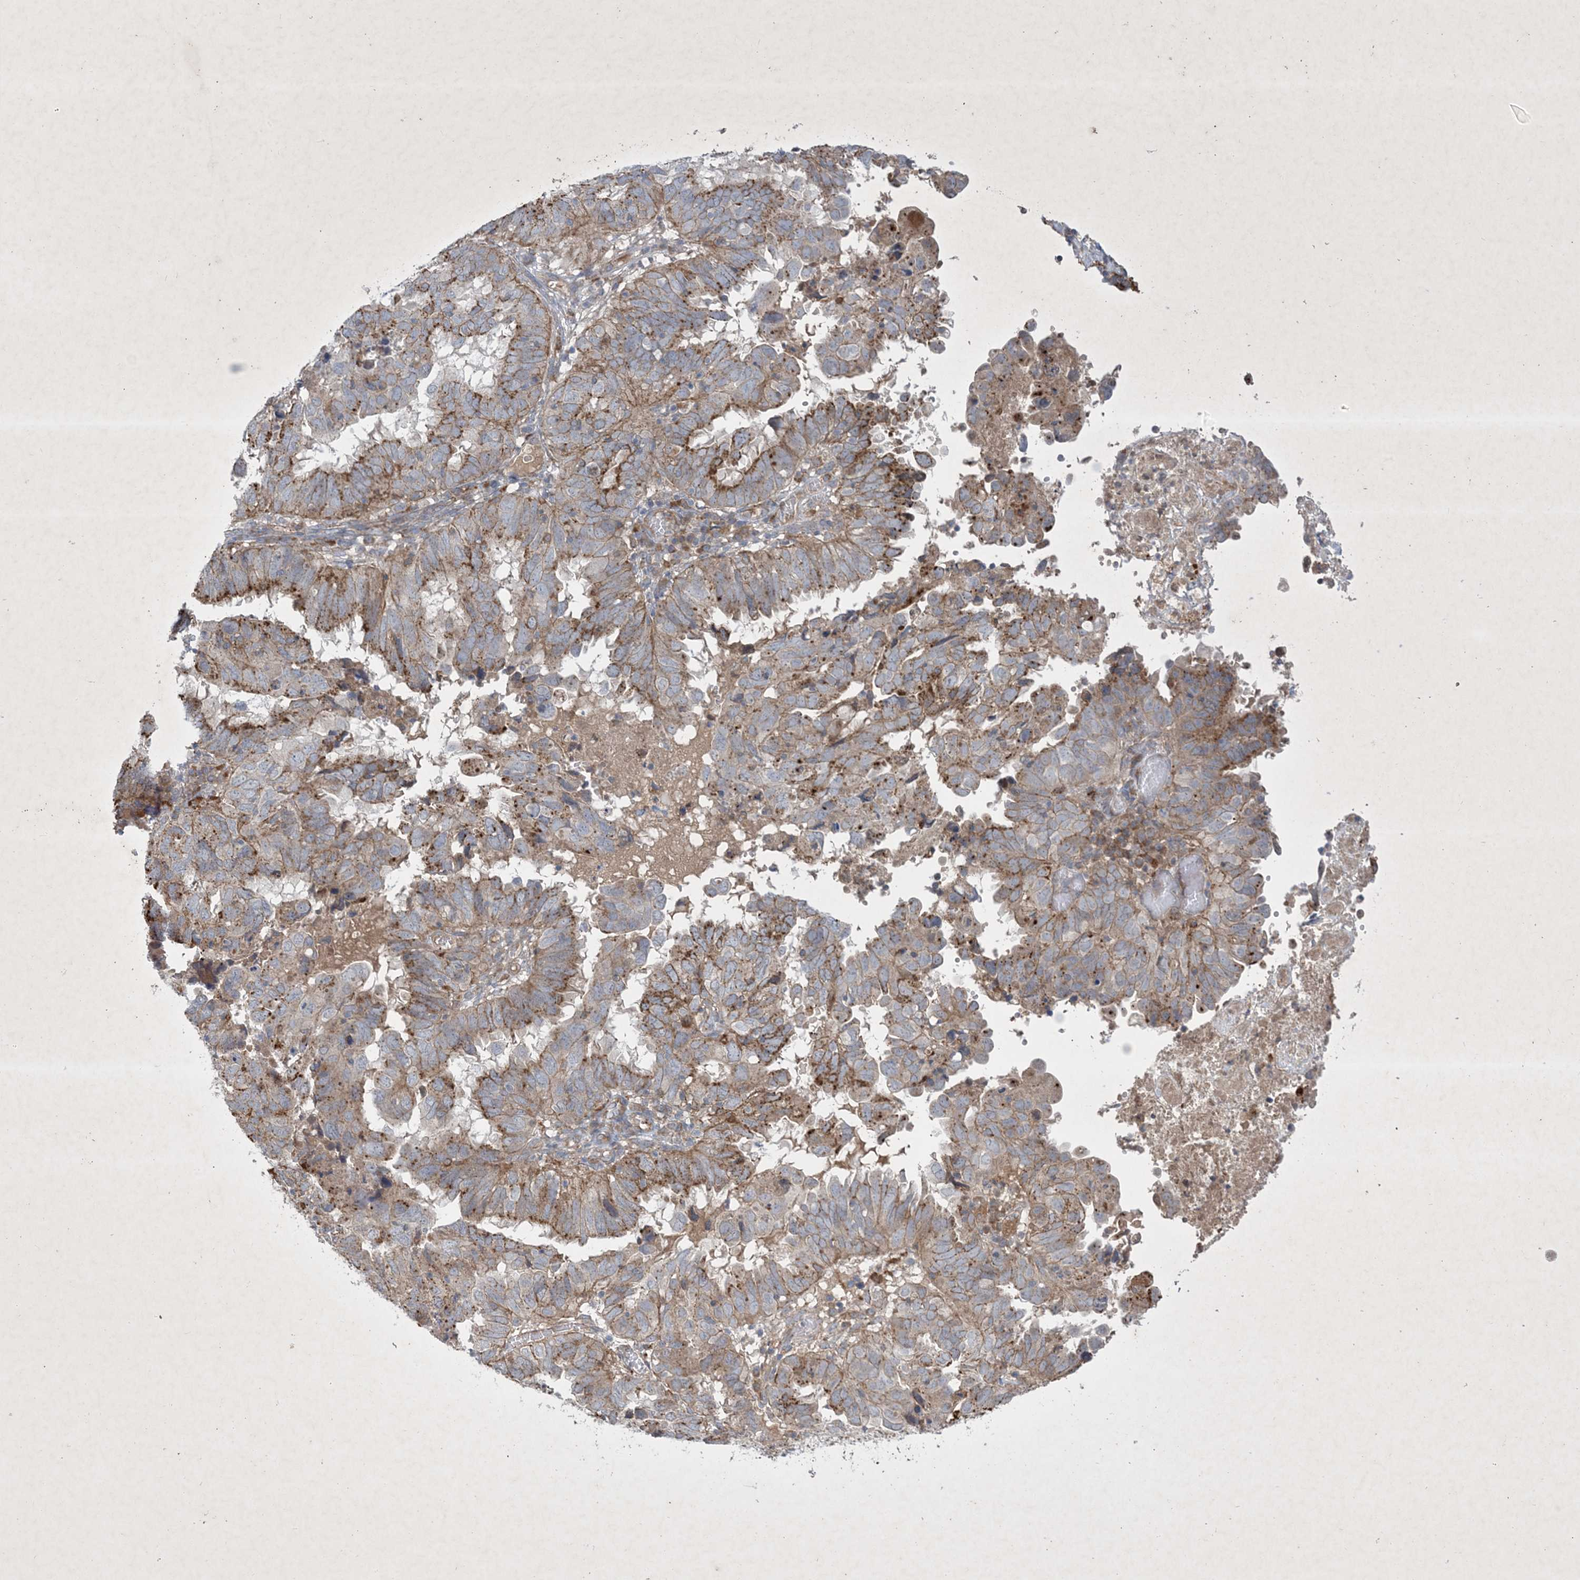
{"staining": {"intensity": "moderate", "quantity": ">75%", "location": "cytoplasmic/membranous"}, "tissue": "endometrial cancer", "cell_type": "Tumor cells", "image_type": "cancer", "snomed": [{"axis": "morphology", "description": "Adenocarcinoma, NOS"}, {"axis": "topography", "description": "Uterus"}], "caption": "Adenocarcinoma (endometrial) stained with IHC reveals moderate cytoplasmic/membranous staining in approximately >75% of tumor cells. (IHC, brightfield microscopy, high magnification).", "gene": "MRPS18A", "patient": {"sex": "female", "age": 77}}